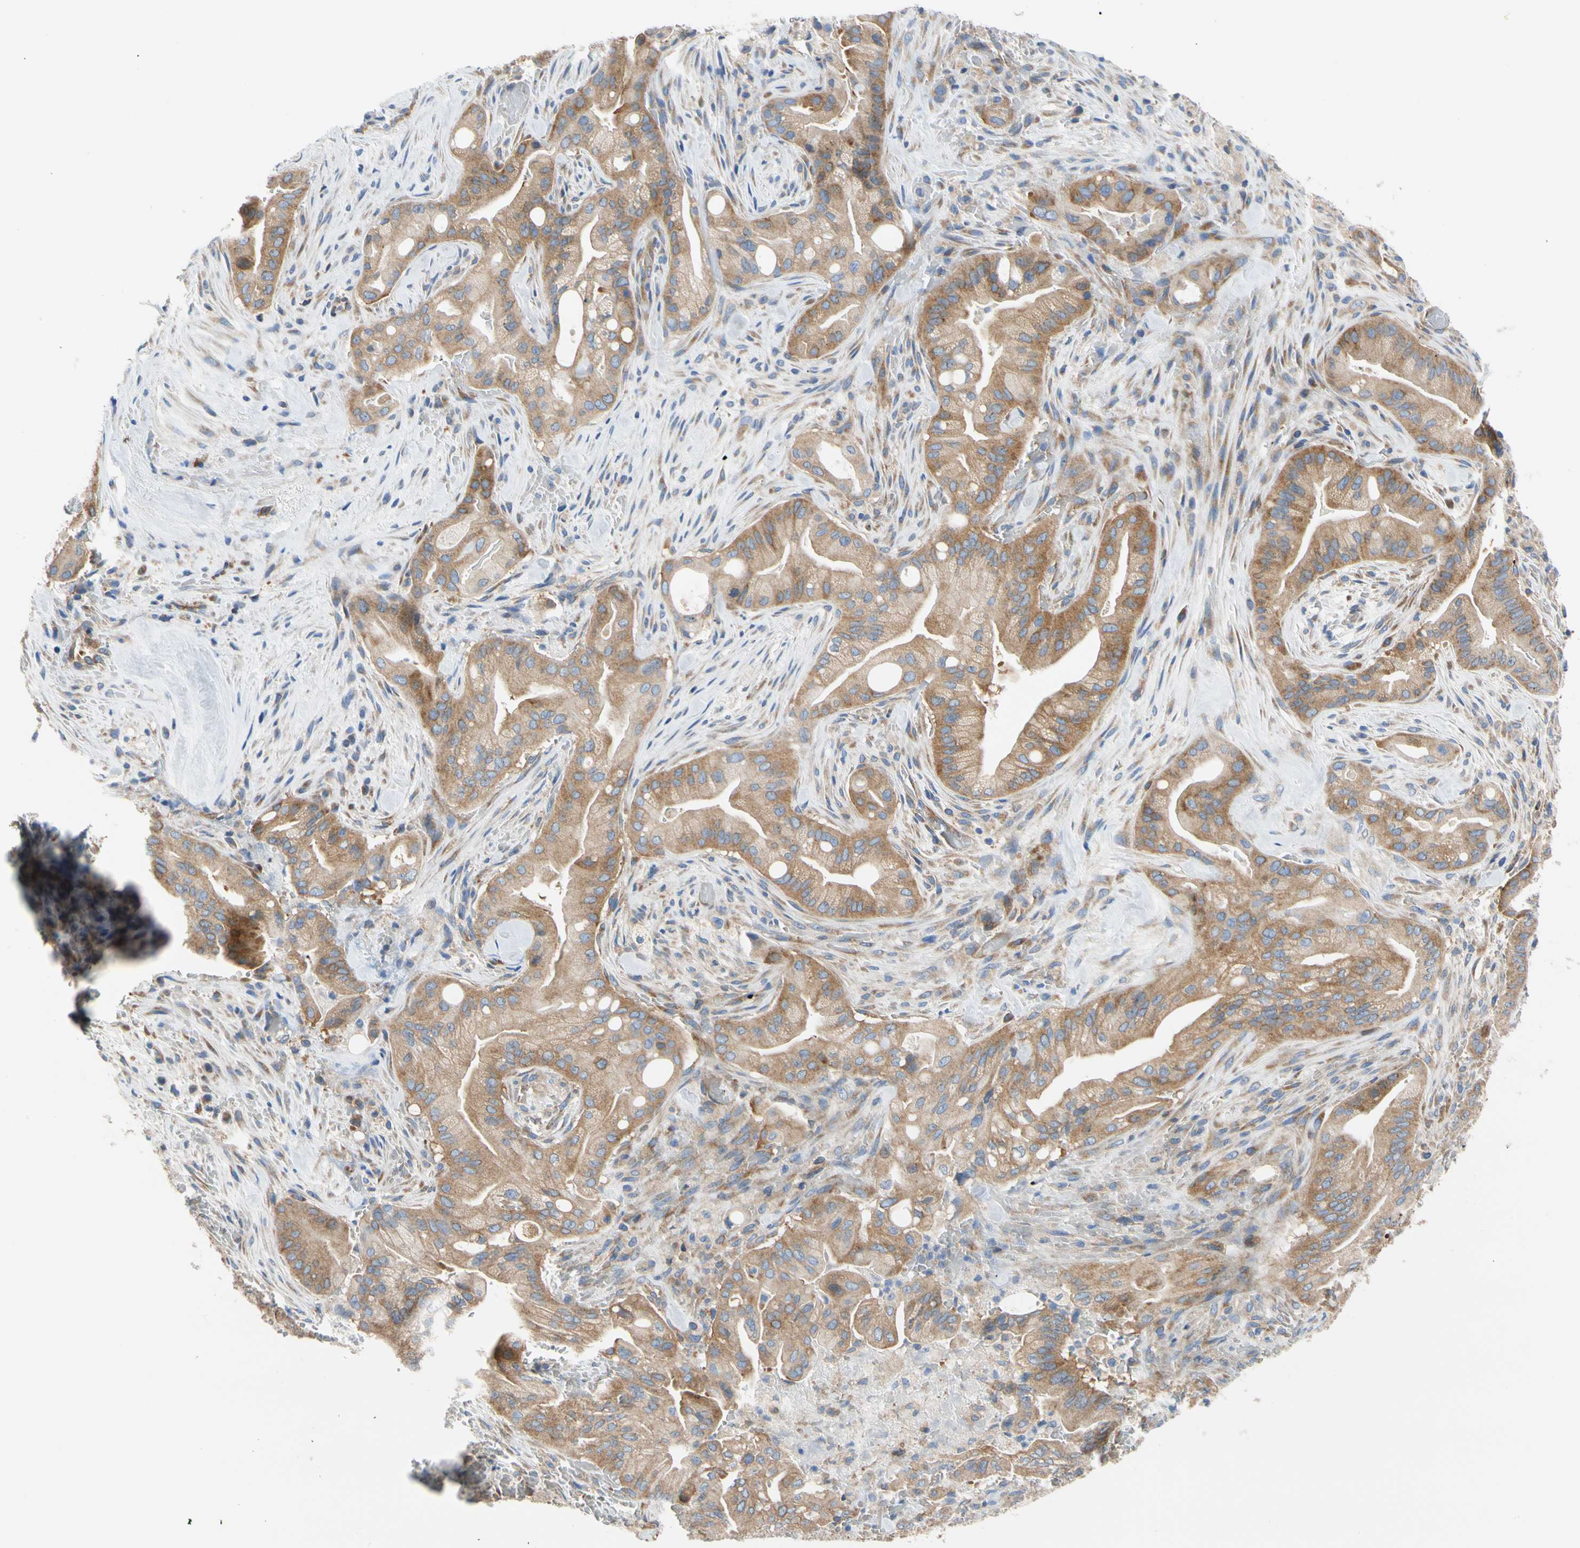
{"staining": {"intensity": "moderate", "quantity": ">75%", "location": "cytoplasmic/membranous"}, "tissue": "liver cancer", "cell_type": "Tumor cells", "image_type": "cancer", "snomed": [{"axis": "morphology", "description": "Cholangiocarcinoma"}, {"axis": "topography", "description": "Liver"}], "caption": "Moderate cytoplasmic/membranous protein positivity is identified in approximately >75% of tumor cells in liver cancer (cholangiocarcinoma).", "gene": "GPHN", "patient": {"sex": "female", "age": 68}}